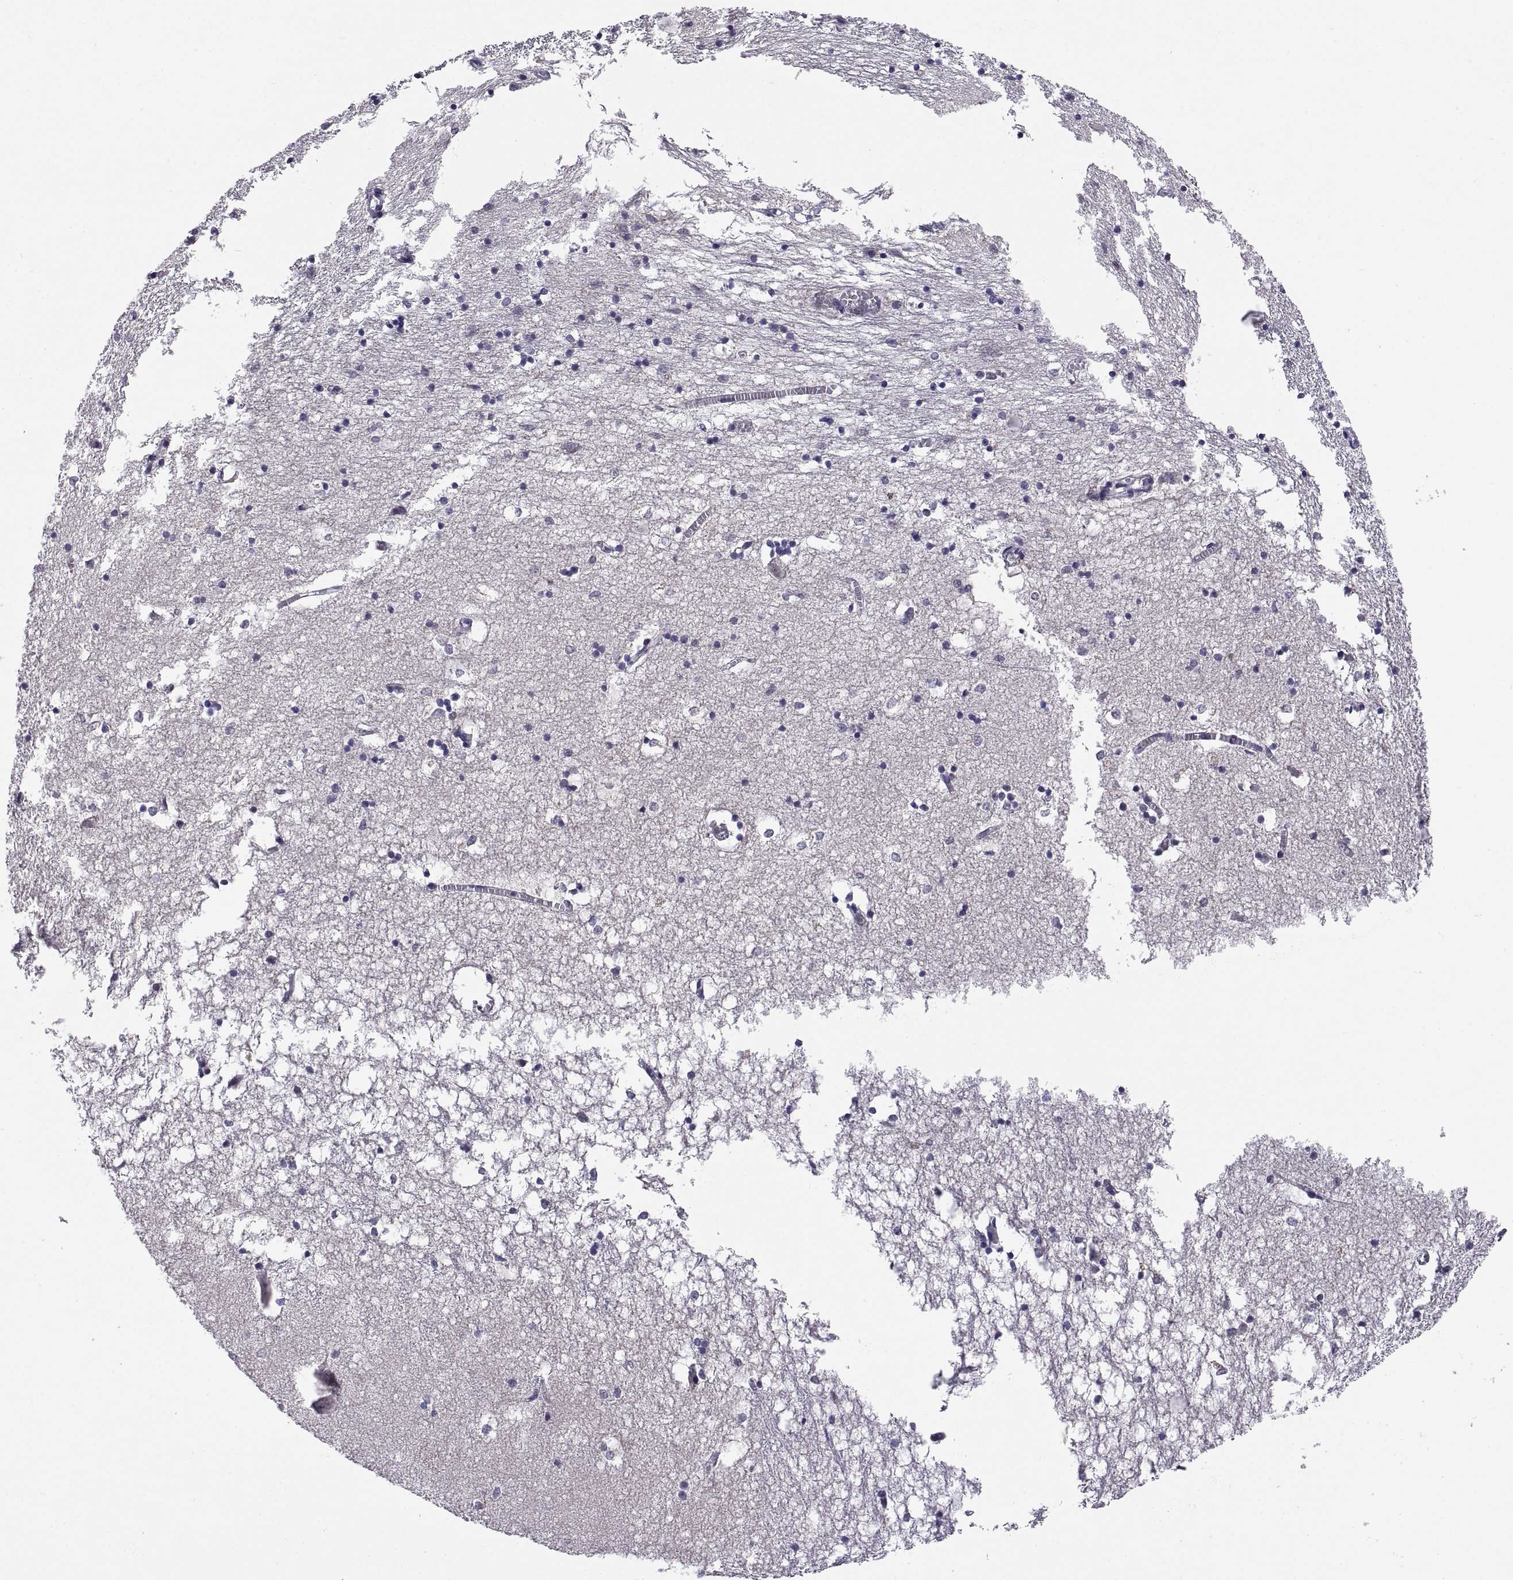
{"staining": {"intensity": "negative", "quantity": "none", "location": "none"}, "tissue": "hippocampus", "cell_type": "Glial cells", "image_type": "normal", "snomed": [{"axis": "morphology", "description": "Normal tissue, NOS"}, {"axis": "topography", "description": "Lateral ventricle wall"}, {"axis": "topography", "description": "Hippocampus"}], "caption": "Immunohistochemistry image of unremarkable human hippocampus stained for a protein (brown), which demonstrates no expression in glial cells.", "gene": "CHFR", "patient": {"sex": "female", "age": 63}}